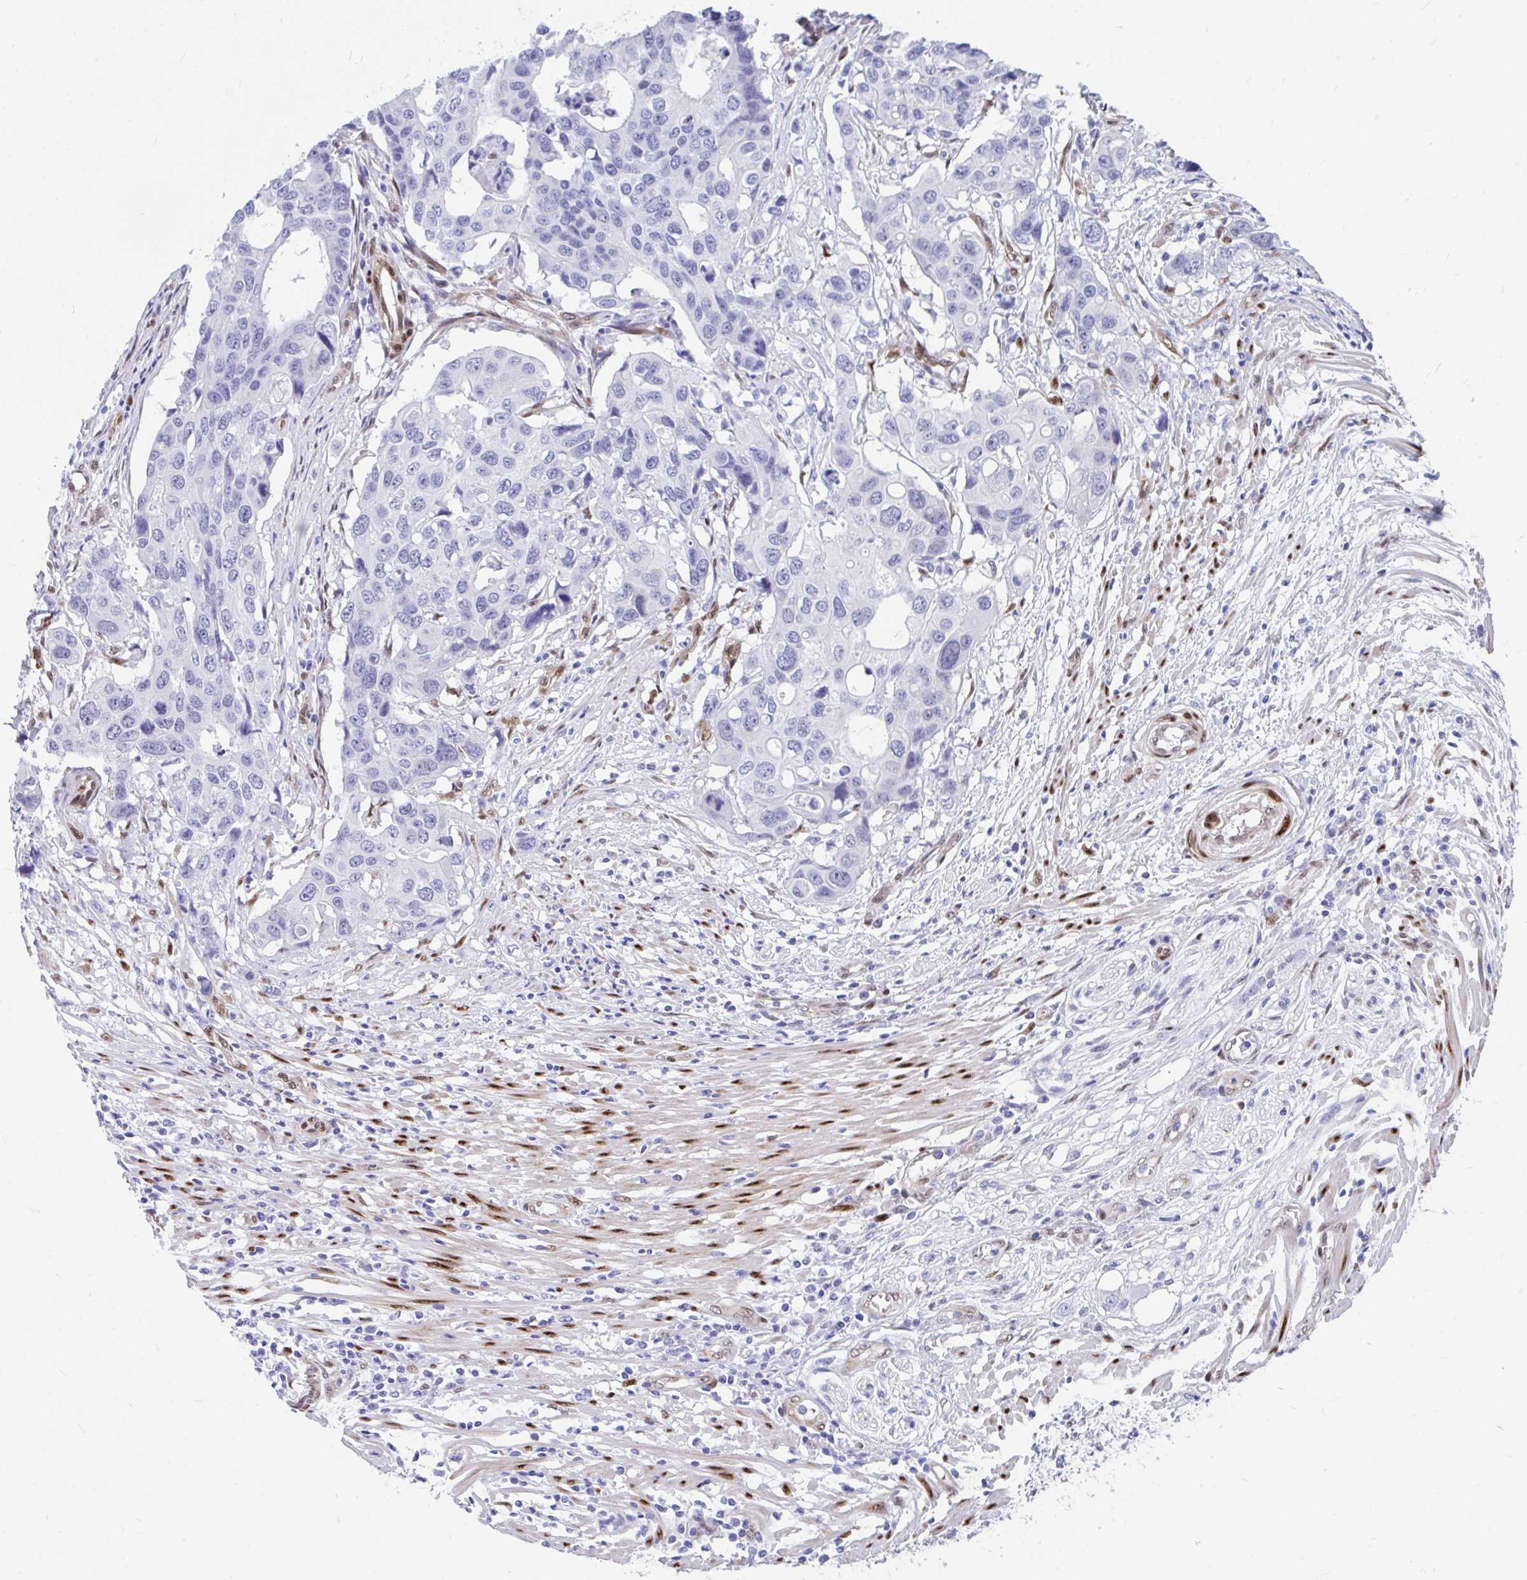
{"staining": {"intensity": "negative", "quantity": "none", "location": "none"}, "tissue": "colorectal cancer", "cell_type": "Tumor cells", "image_type": "cancer", "snomed": [{"axis": "morphology", "description": "Adenocarcinoma, NOS"}, {"axis": "topography", "description": "Colon"}], "caption": "Immunohistochemical staining of colorectal cancer (adenocarcinoma) exhibits no significant positivity in tumor cells. The staining was performed using DAB (3,3'-diaminobenzidine) to visualize the protein expression in brown, while the nuclei were stained in blue with hematoxylin (Magnification: 20x).", "gene": "RBPMS", "patient": {"sex": "male", "age": 77}}